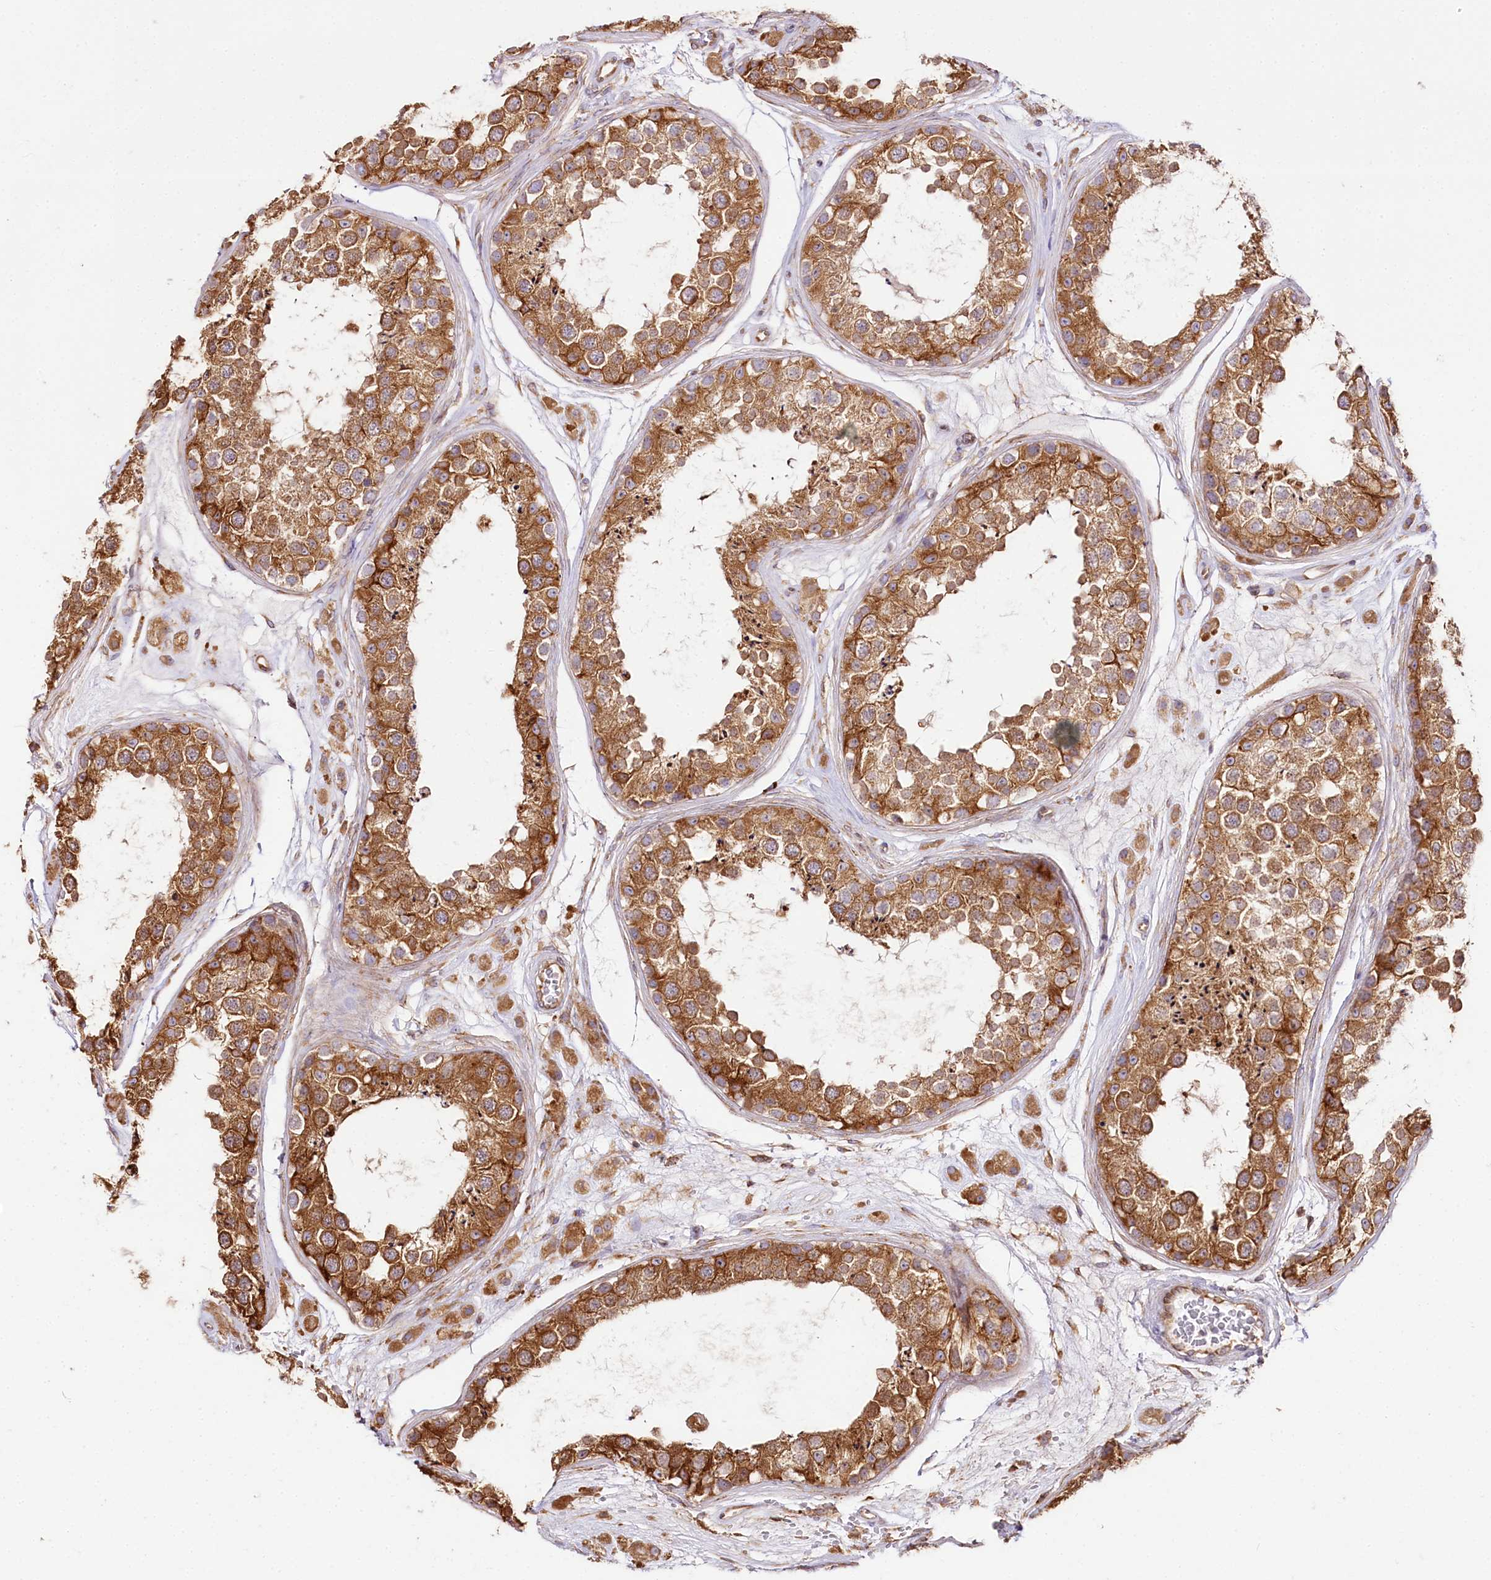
{"staining": {"intensity": "moderate", "quantity": ">75%", "location": "cytoplasmic/membranous"}, "tissue": "testis", "cell_type": "Cells in seminiferous ducts", "image_type": "normal", "snomed": [{"axis": "morphology", "description": "Normal tissue, NOS"}, {"axis": "topography", "description": "Testis"}], "caption": "DAB immunohistochemical staining of normal testis reveals moderate cytoplasmic/membranous protein expression in about >75% of cells in seminiferous ducts.", "gene": "CNPY2", "patient": {"sex": "male", "age": 25}}